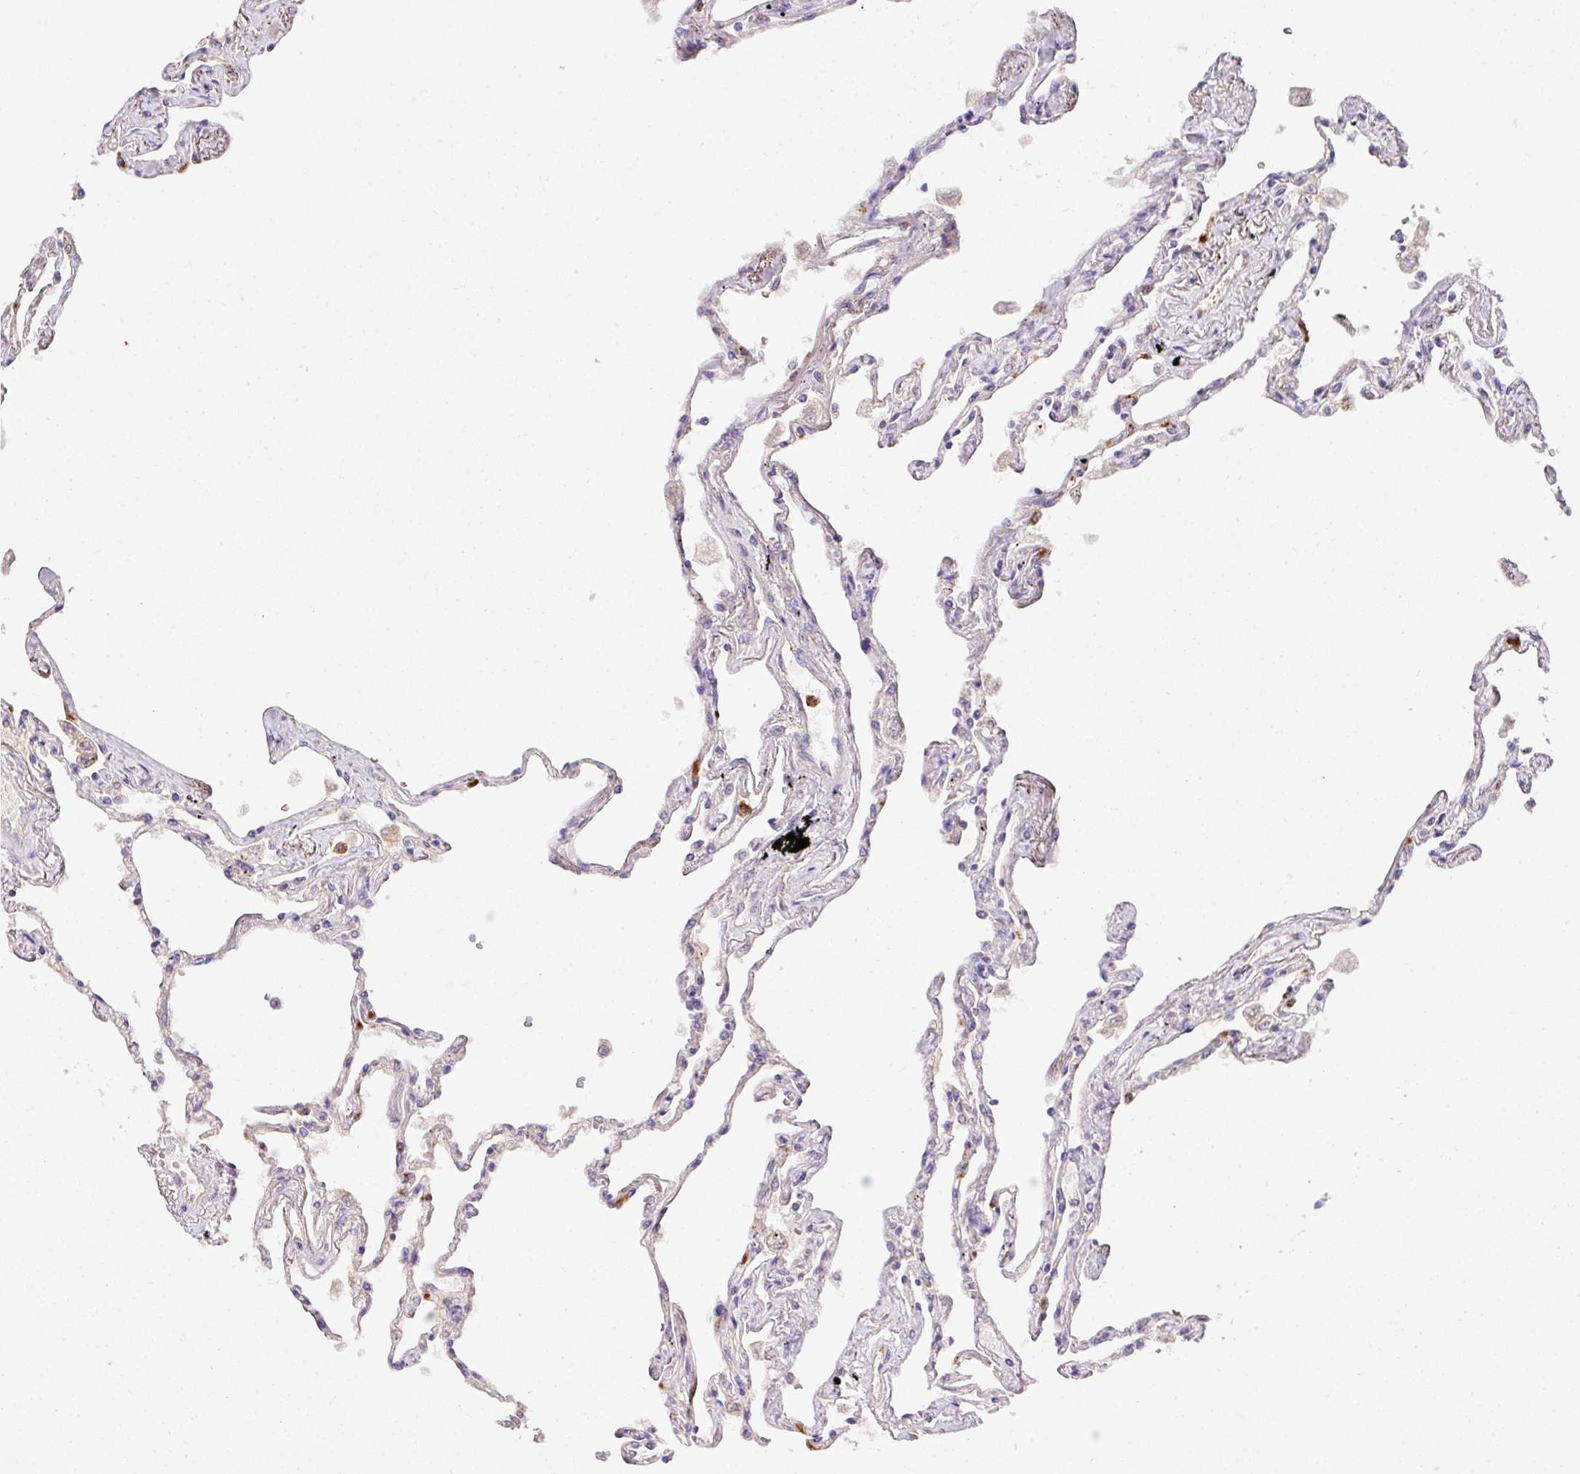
{"staining": {"intensity": "negative", "quantity": "none", "location": "none"}, "tissue": "lung", "cell_type": "Alveolar cells", "image_type": "normal", "snomed": [{"axis": "morphology", "description": "Normal tissue, NOS"}, {"axis": "topography", "description": "Lung"}], "caption": "Benign lung was stained to show a protein in brown. There is no significant positivity in alveolar cells.", "gene": "CRISP3", "patient": {"sex": "female", "age": 67}}